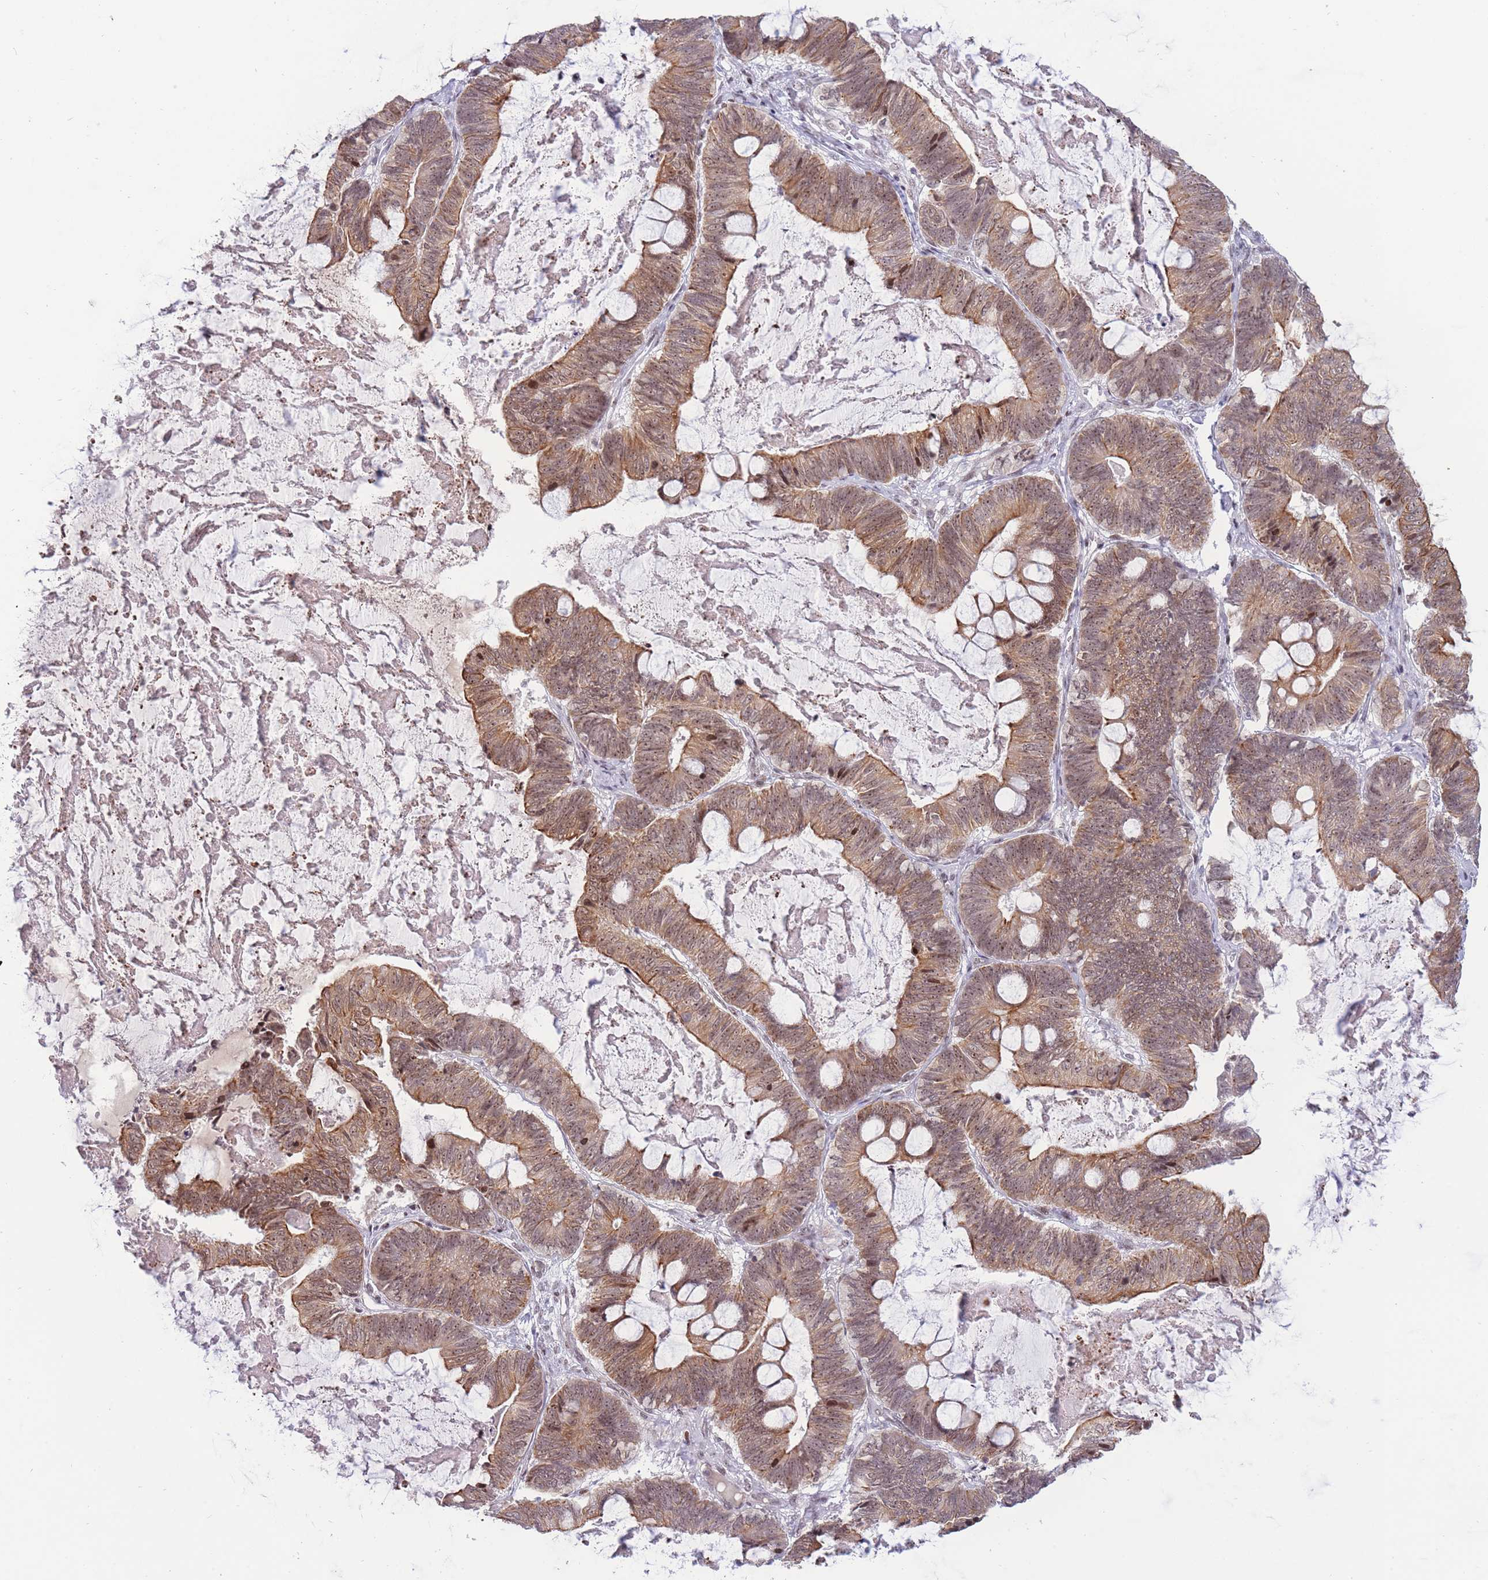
{"staining": {"intensity": "moderate", "quantity": ">75%", "location": "cytoplasmic/membranous,nuclear"}, "tissue": "ovarian cancer", "cell_type": "Tumor cells", "image_type": "cancer", "snomed": [{"axis": "morphology", "description": "Cystadenocarcinoma, mucinous, NOS"}, {"axis": "topography", "description": "Ovary"}], "caption": "Ovarian cancer was stained to show a protein in brown. There is medium levels of moderate cytoplasmic/membranous and nuclear positivity in about >75% of tumor cells. (IHC, brightfield microscopy, high magnification).", "gene": "TARBP2", "patient": {"sex": "female", "age": 61}}